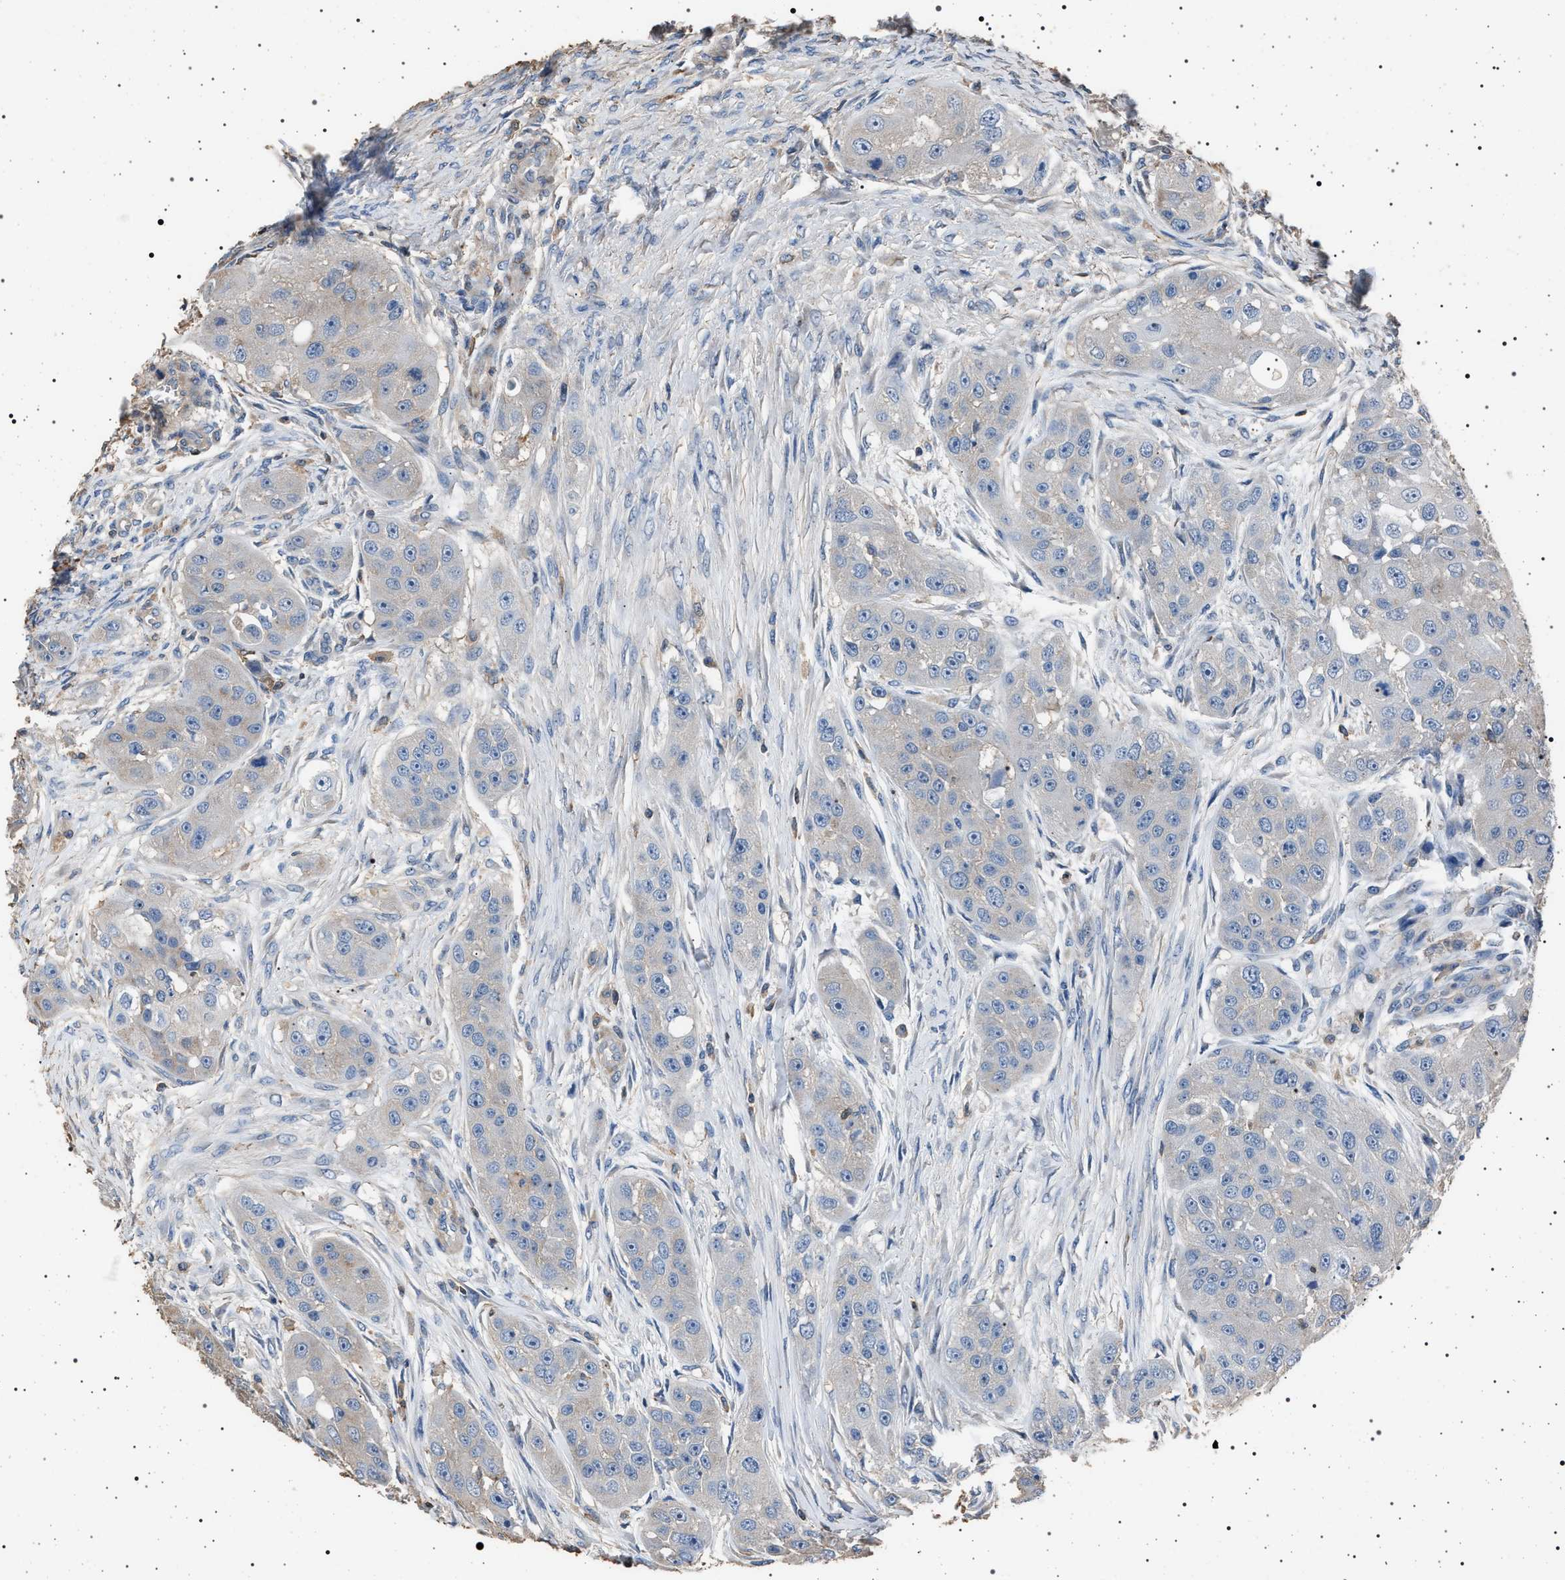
{"staining": {"intensity": "negative", "quantity": "none", "location": "none"}, "tissue": "head and neck cancer", "cell_type": "Tumor cells", "image_type": "cancer", "snomed": [{"axis": "morphology", "description": "Normal tissue, NOS"}, {"axis": "morphology", "description": "Squamous cell carcinoma, NOS"}, {"axis": "topography", "description": "Skeletal muscle"}, {"axis": "topography", "description": "Head-Neck"}], "caption": "This is an immunohistochemistry (IHC) image of human head and neck cancer (squamous cell carcinoma). There is no staining in tumor cells.", "gene": "SMAP2", "patient": {"sex": "male", "age": 51}}